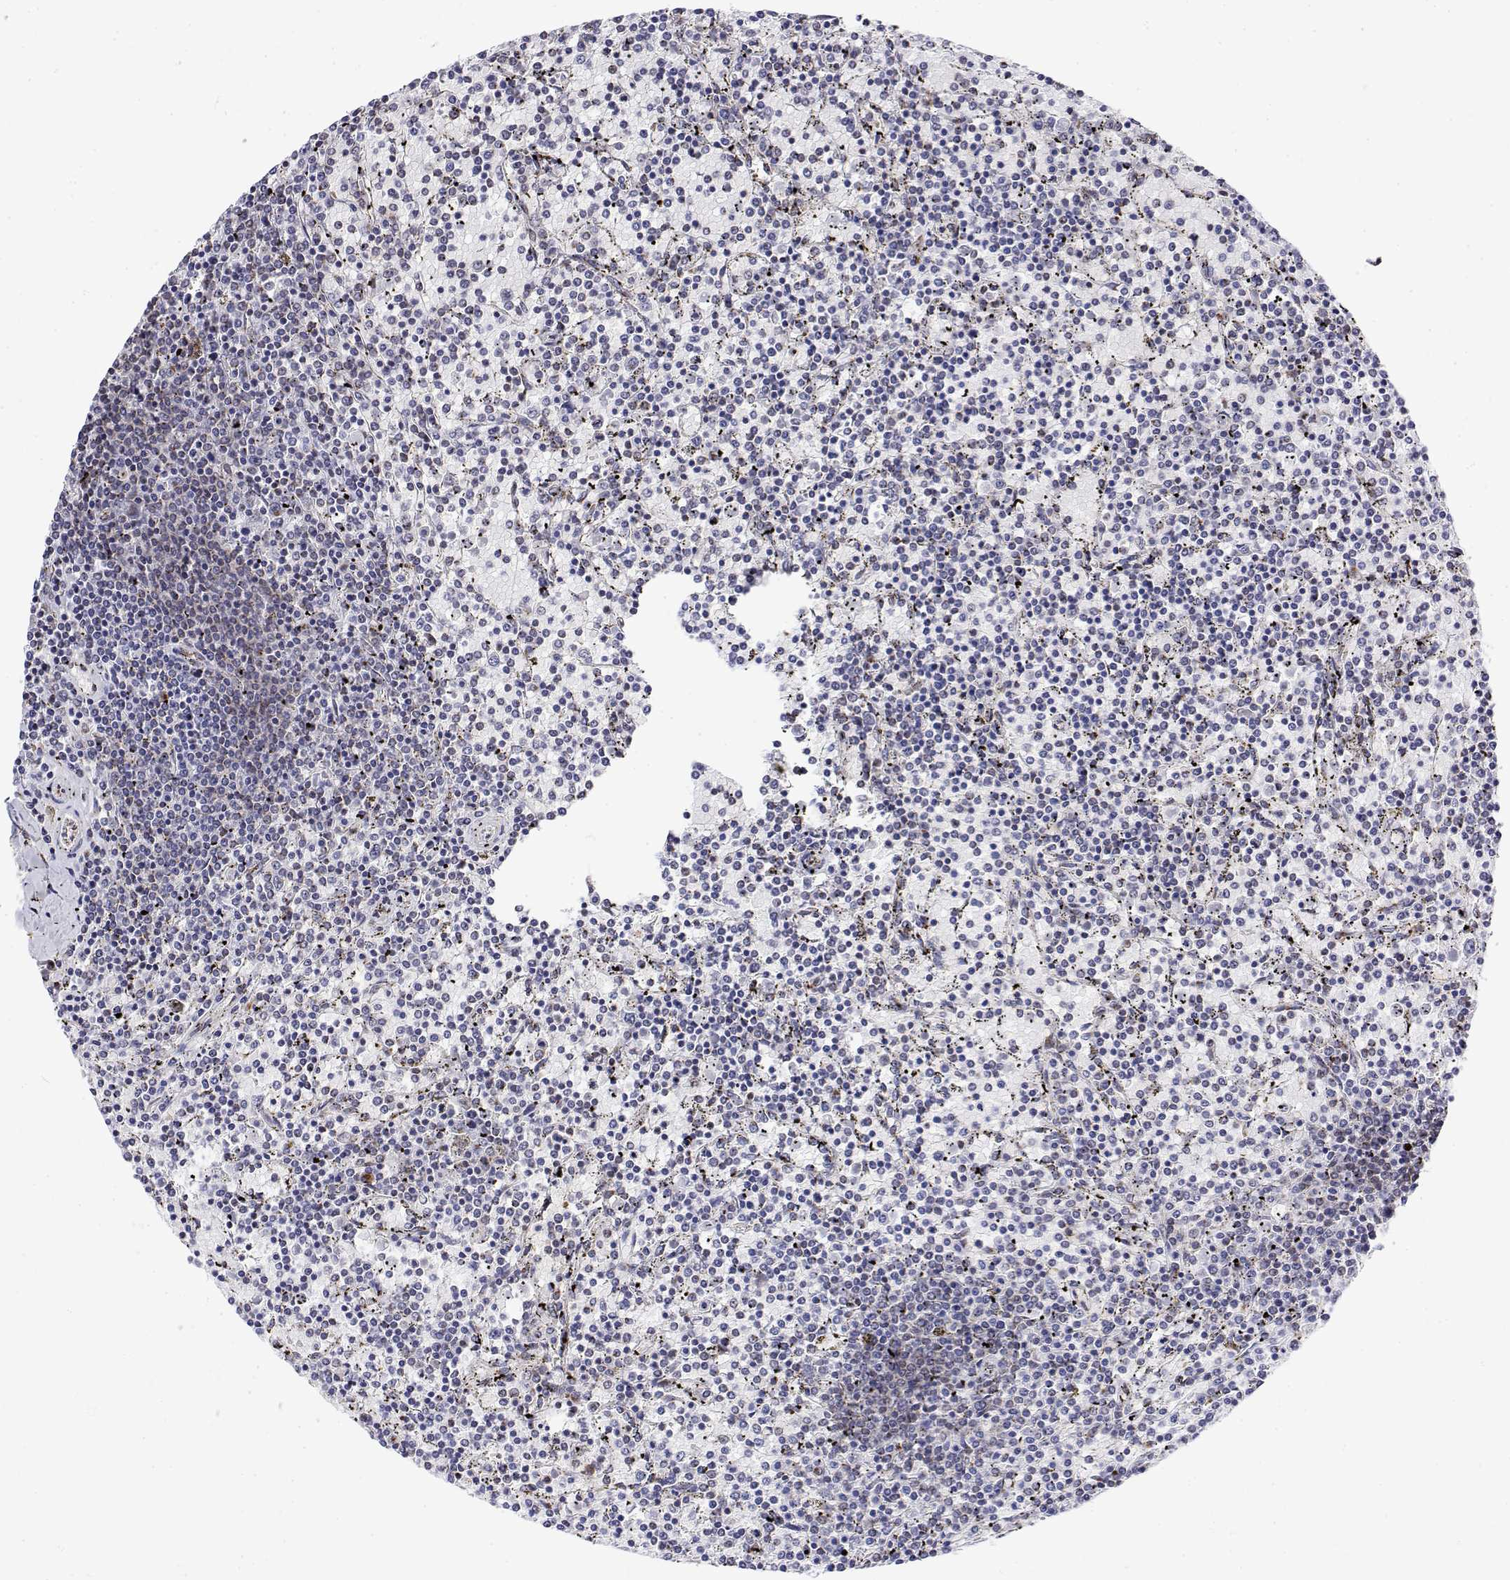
{"staining": {"intensity": "negative", "quantity": "none", "location": "none"}, "tissue": "lymphoma", "cell_type": "Tumor cells", "image_type": "cancer", "snomed": [{"axis": "morphology", "description": "Malignant lymphoma, non-Hodgkin's type, Low grade"}, {"axis": "topography", "description": "Spleen"}], "caption": "Immunohistochemical staining of malignant lymphoma, non-Hodgkin's type (low-grade) displays no significant staining in tumor cells.", "gene": "YIPF3", "patient": {"sex": "female", "age": 77}}